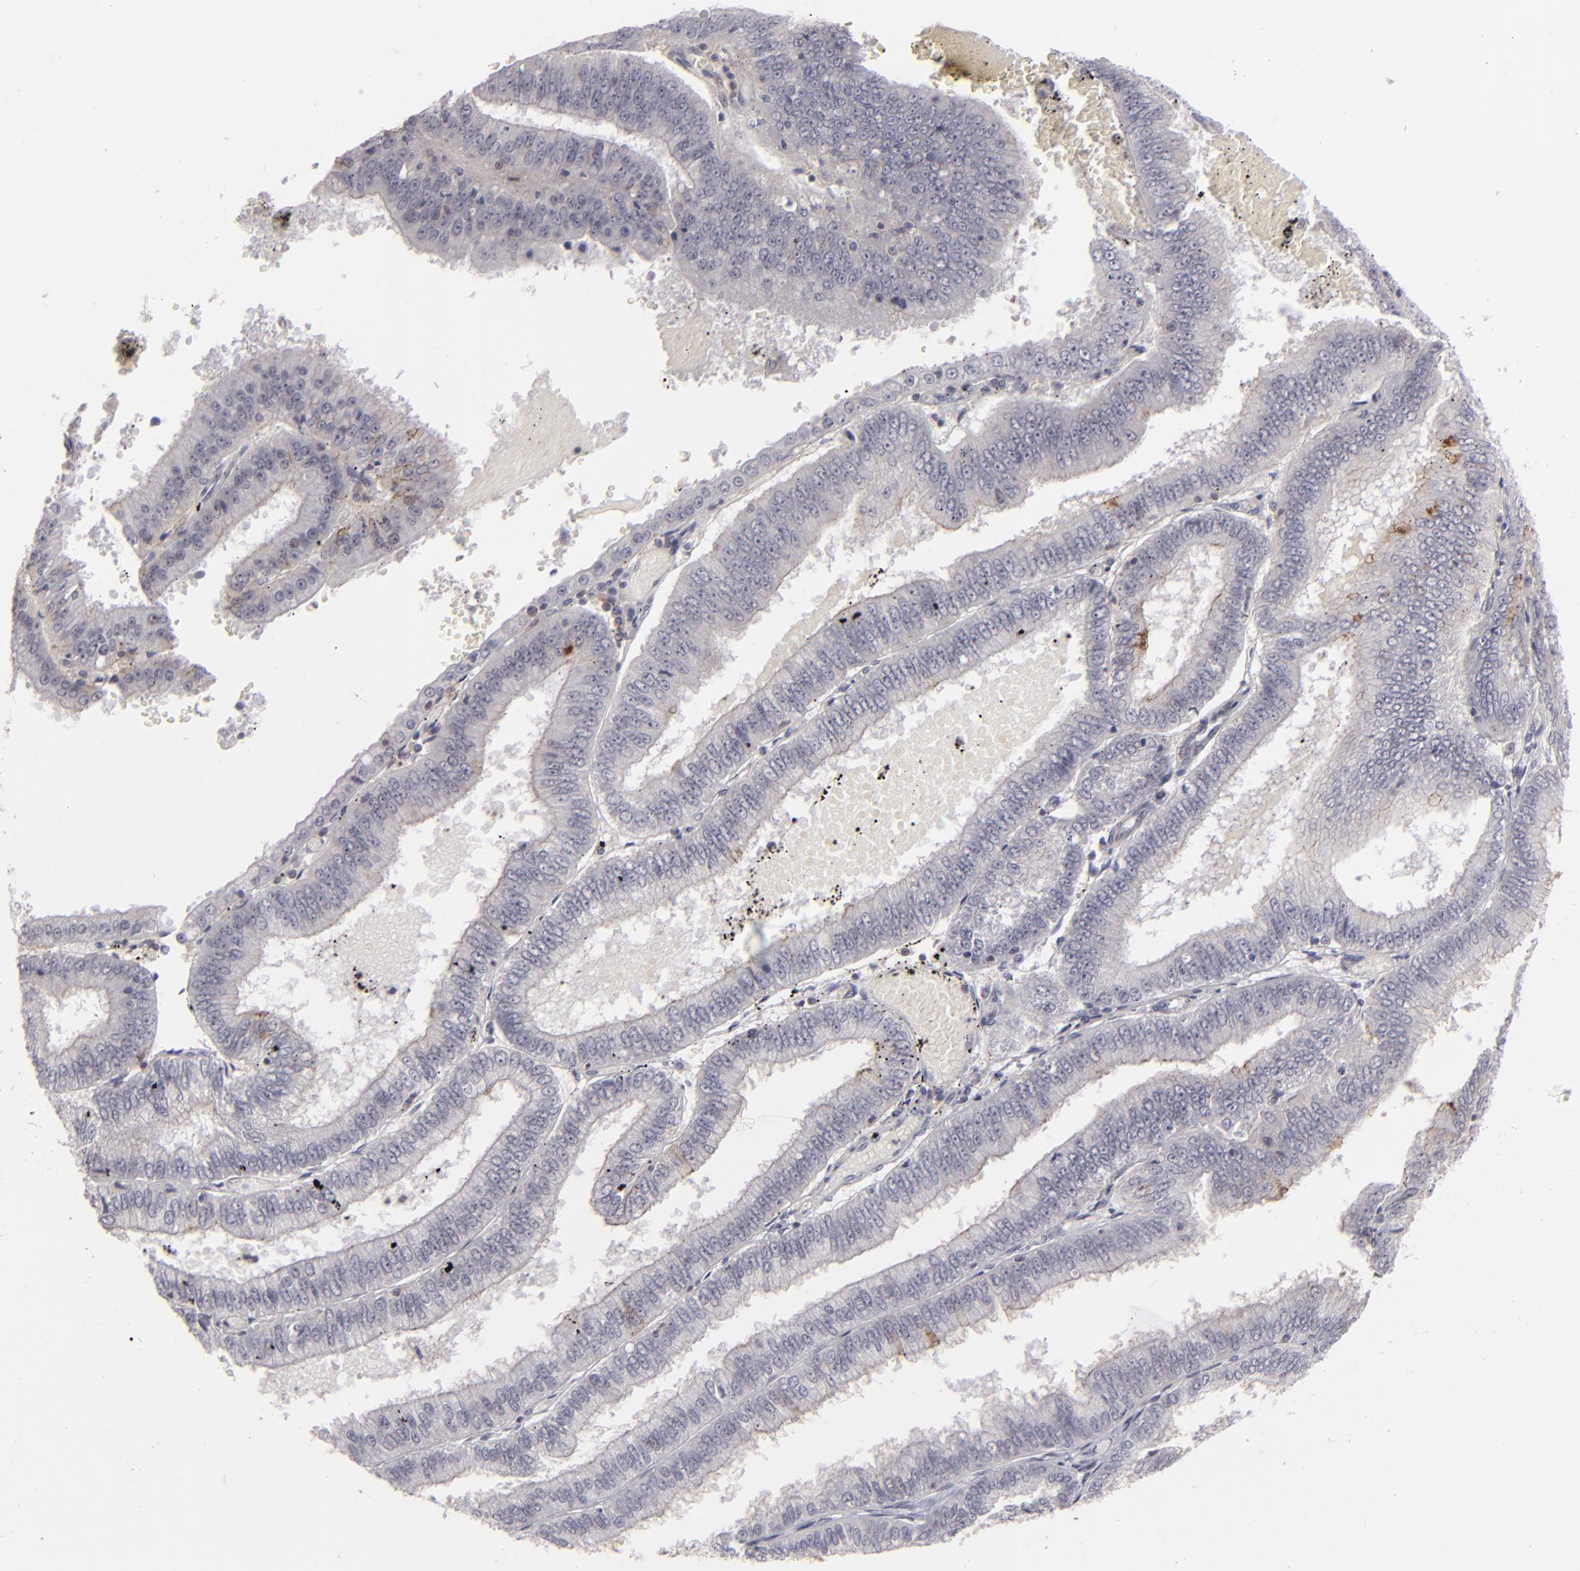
{"staining": {"intensity": "negative", "quantity": "none", "location": "none"}, "tissue": "endometrial cancer", "cell_type": "Tumor cells", "image_type": "cancer", "snomed": [{"axis": "morphology", "description": "Adenocarcinoma, NOS"}, {"axis": "topography", "description": "Endometrium"}], "caption": "Immunohistochemistry micrograph of neoplastic tissue: human endometrial adenocarcinoma stained with DAB shows no significant protein expression in tumor cells.", "gene": "CLDN2", "patient": {"sex": "female", "age": 66}}